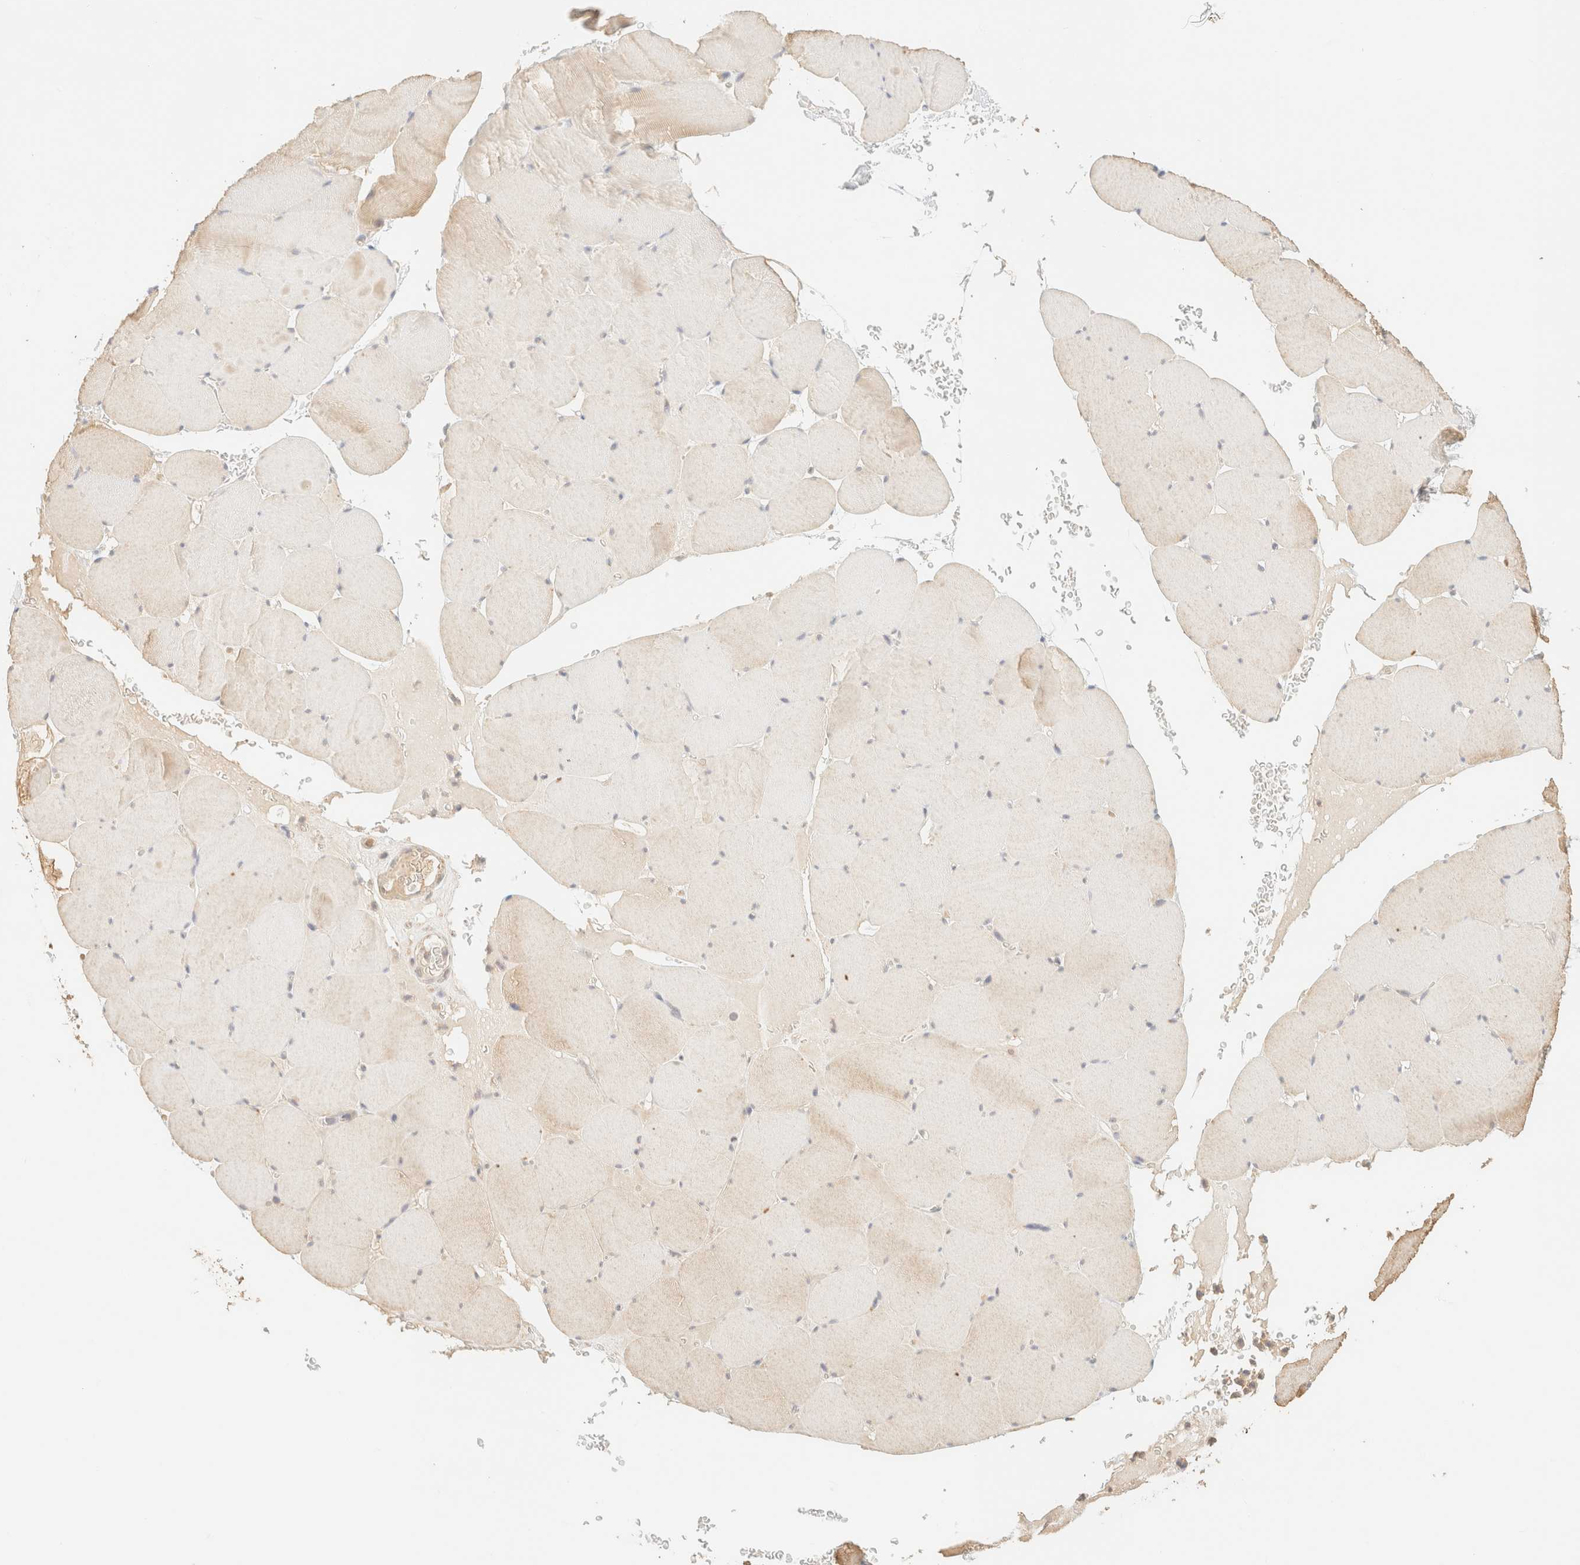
{"staining": {"intensity": "weak", "quantity": "25%-75%", "location": "cytoplasmic/membranous"}, "tissue": "skeletal muscle", "cell_type": "Myocytes", "image_type": "normal", "snomed": [{"axis": "morphology", "description": "Normal tissue, NOS"}, {"axis": "topography", "description": "Skeletal muscle"}], "caption": "This histopathology image demonstrates benign skeletal muscle stained with immunohistochemistry (IHC) to label a protein in brown. The cytoplasmic/membranous of myocytes show weak positivity for the protein. Nuclei are counter-stained blue.", "gene": "TIMD4", "patient": {"sex": "male", "age": 62}}